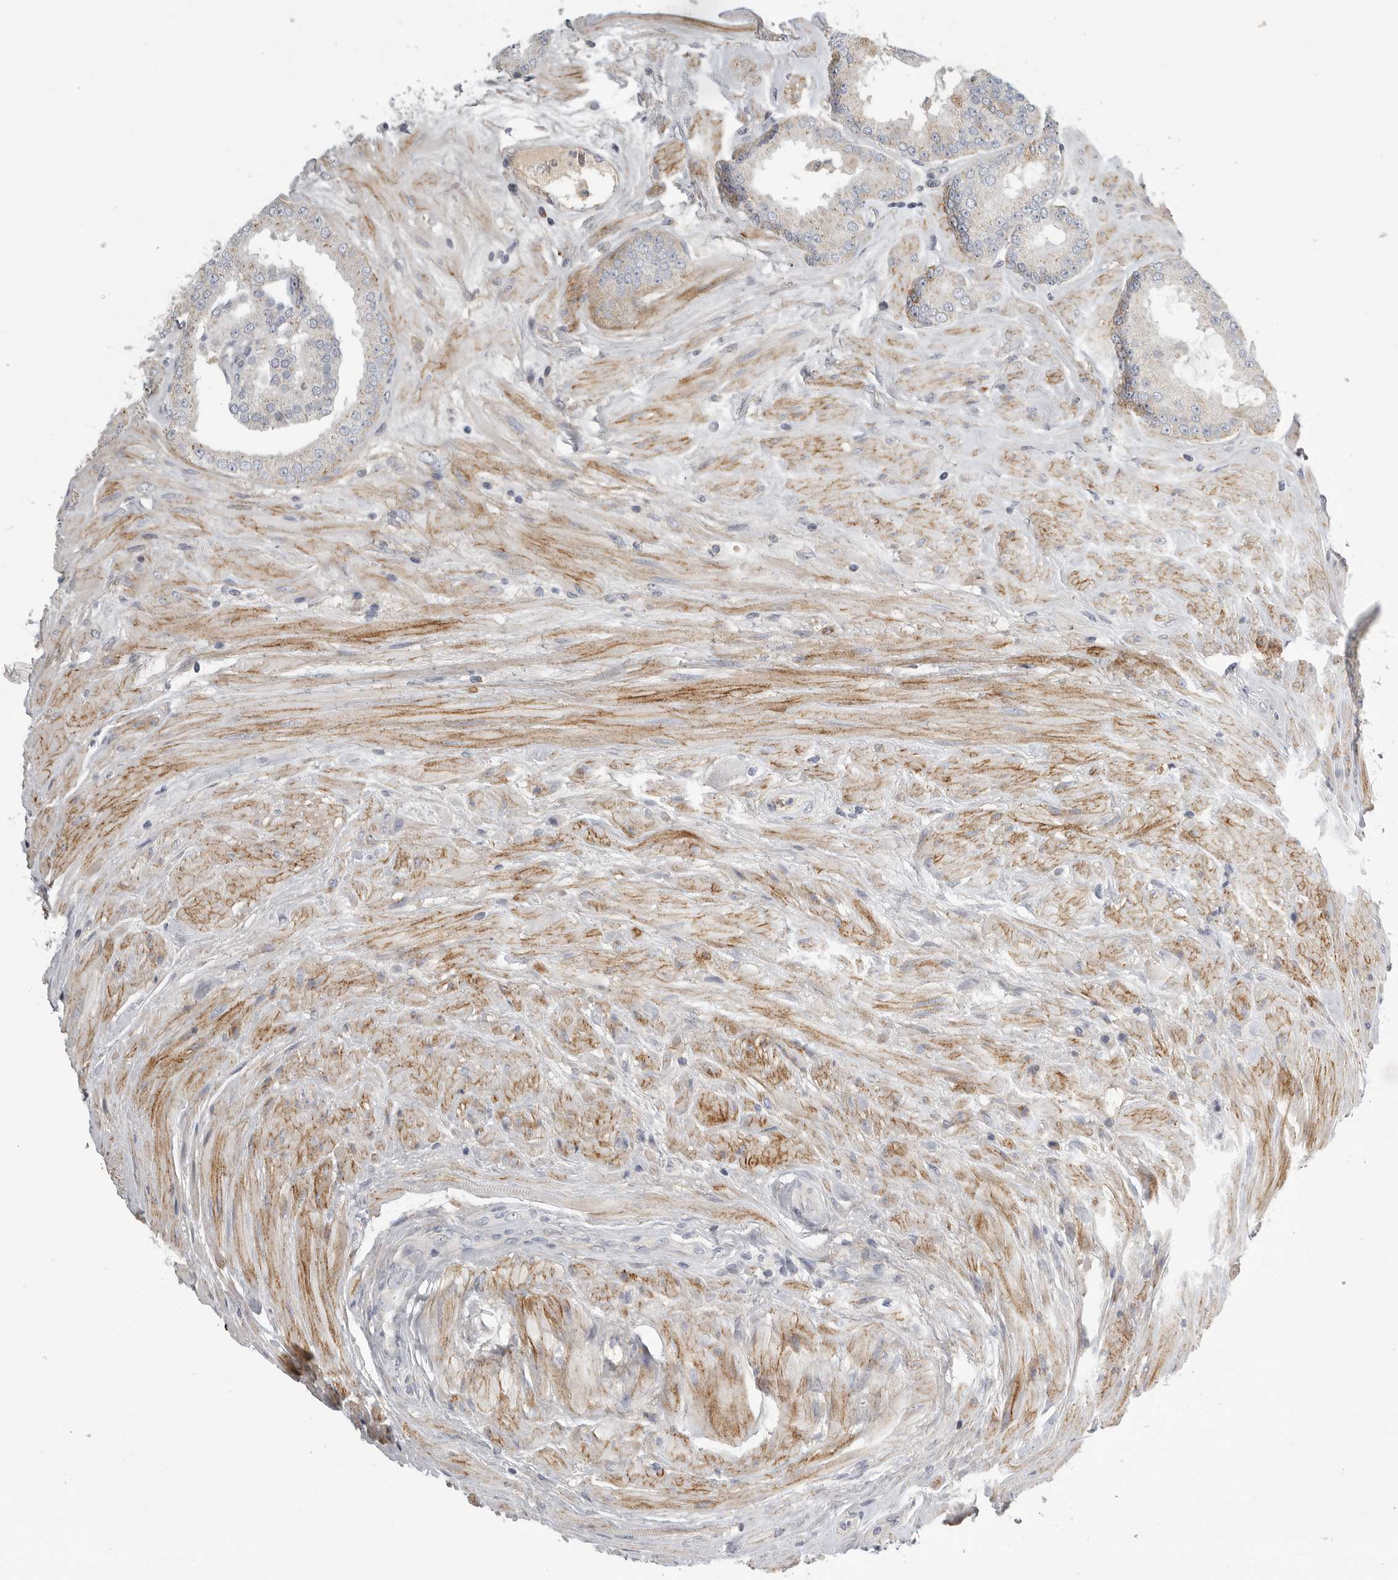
{"staining": {"intensity": "weak", "quantity": "<25%", "location": "cytoplasmic/membranous"}, "tissue": "prostate cancer", "cell_type": "Tumor cells", "image_type": "cancer", "snomed": [{"axis": "morphology", "description": "Adenocarcinoma, Low grade"}, {"axis": "topography", "description": "Prostate"}], "caption": "Protein analysis of prostate cancer (low-grade adenocarcinoma) exhibits no significant staining in tumor cells.", "gene": "SDC3", "patient": {"sex": "male", "age": 62}}